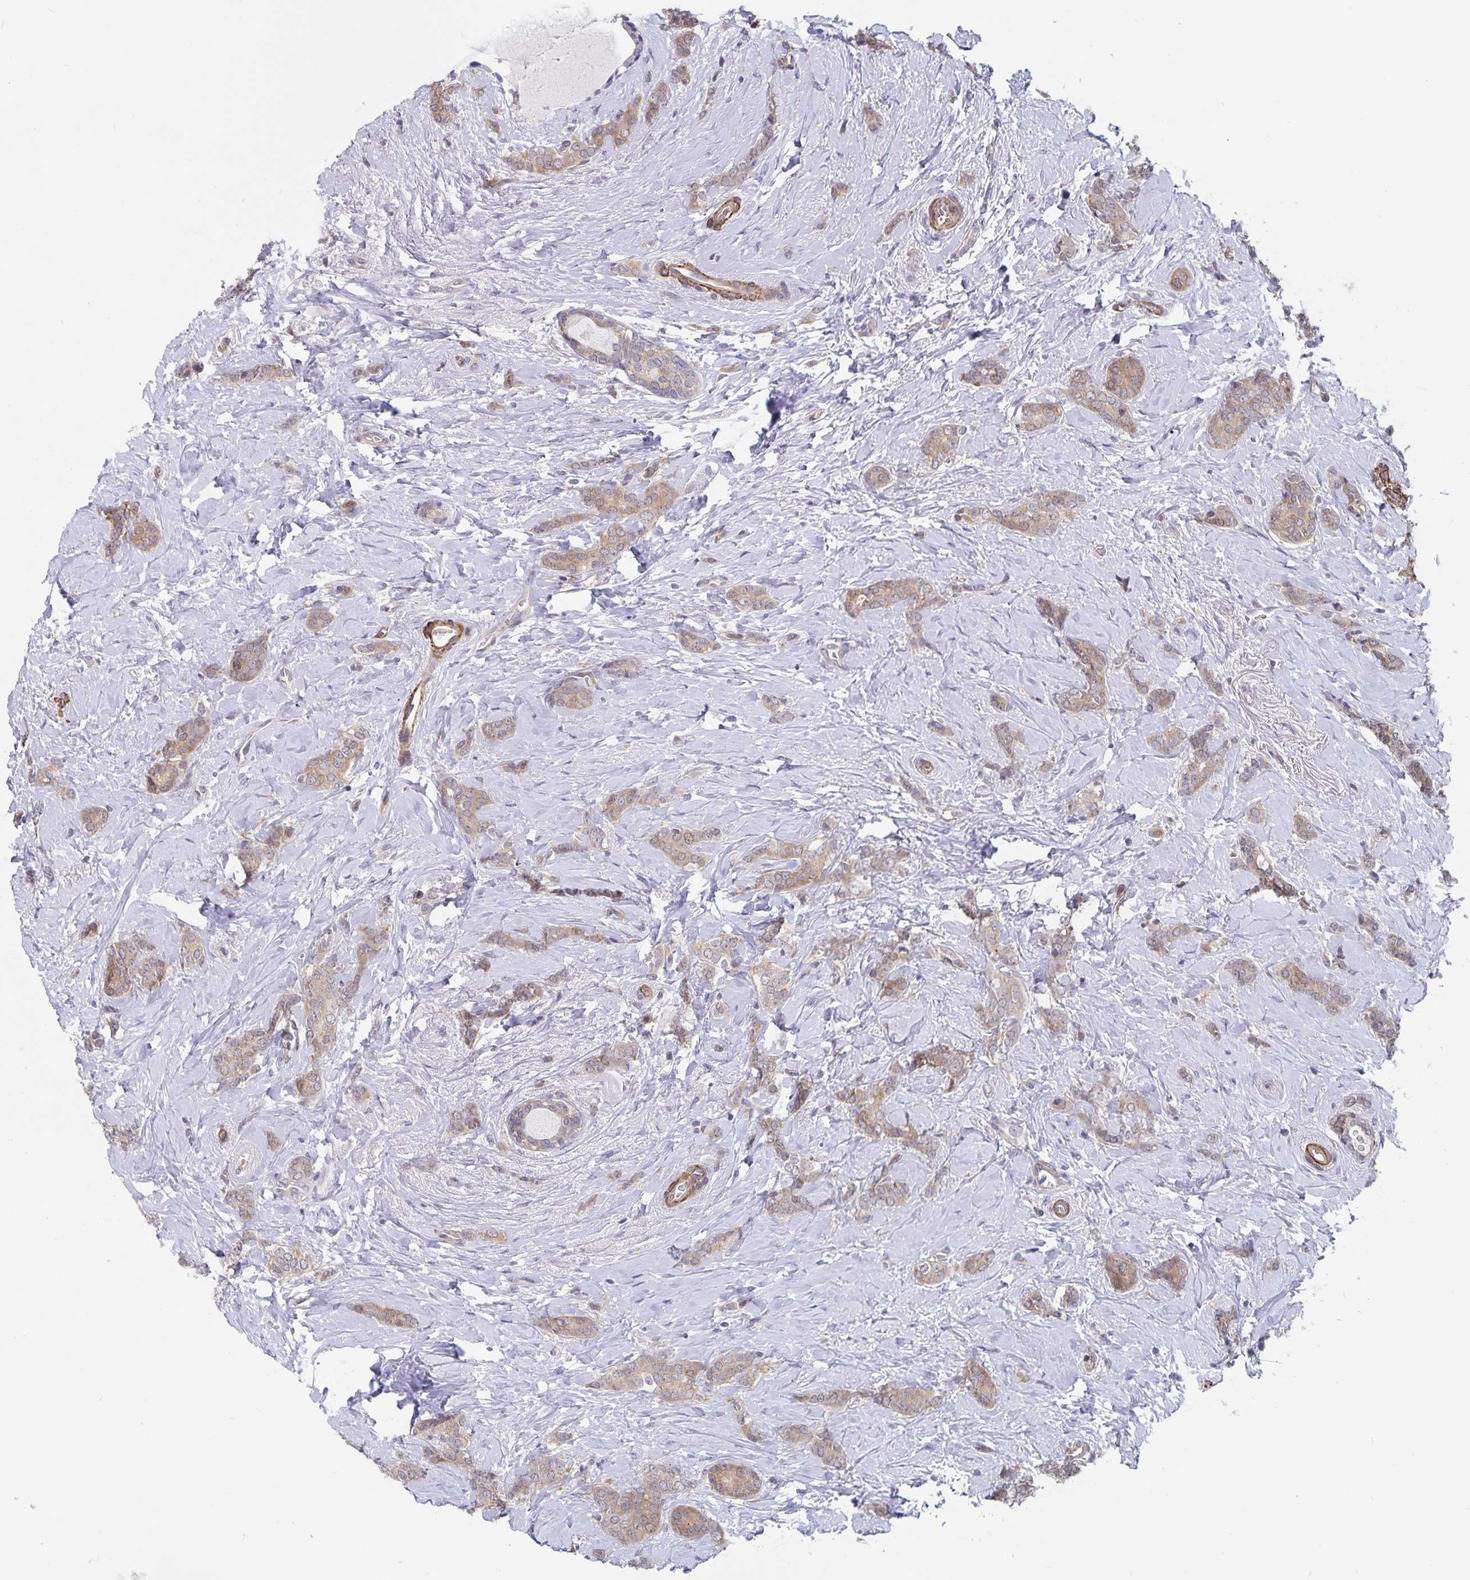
{"staining": {"intensity": "moderate", "quantity": ">75%", "location": "cytoplasmic/membranous"}, "tissue": "breast cancer", "cell_type": "Tumor cells", "image_type": "cancer", "snomed": [{"axis": "morphology", "description": "Normal tissue, NOS"}, {"axis": "morphology", "description": "Duct carcinoma"}, {"axis": "topography", "description": "Breast"}], "caption": "IHC (DAB) staining of breast cancer (intraductal carcinoma) demonstrates moderate cytoplasmic/membranous protein expression in approximately >75% of tumor cells. (brown staining indicates protein expression, while blue staining denotes nuclei).", "gene": "BAG6", "patient": {"sex": "female", "age": 77}}